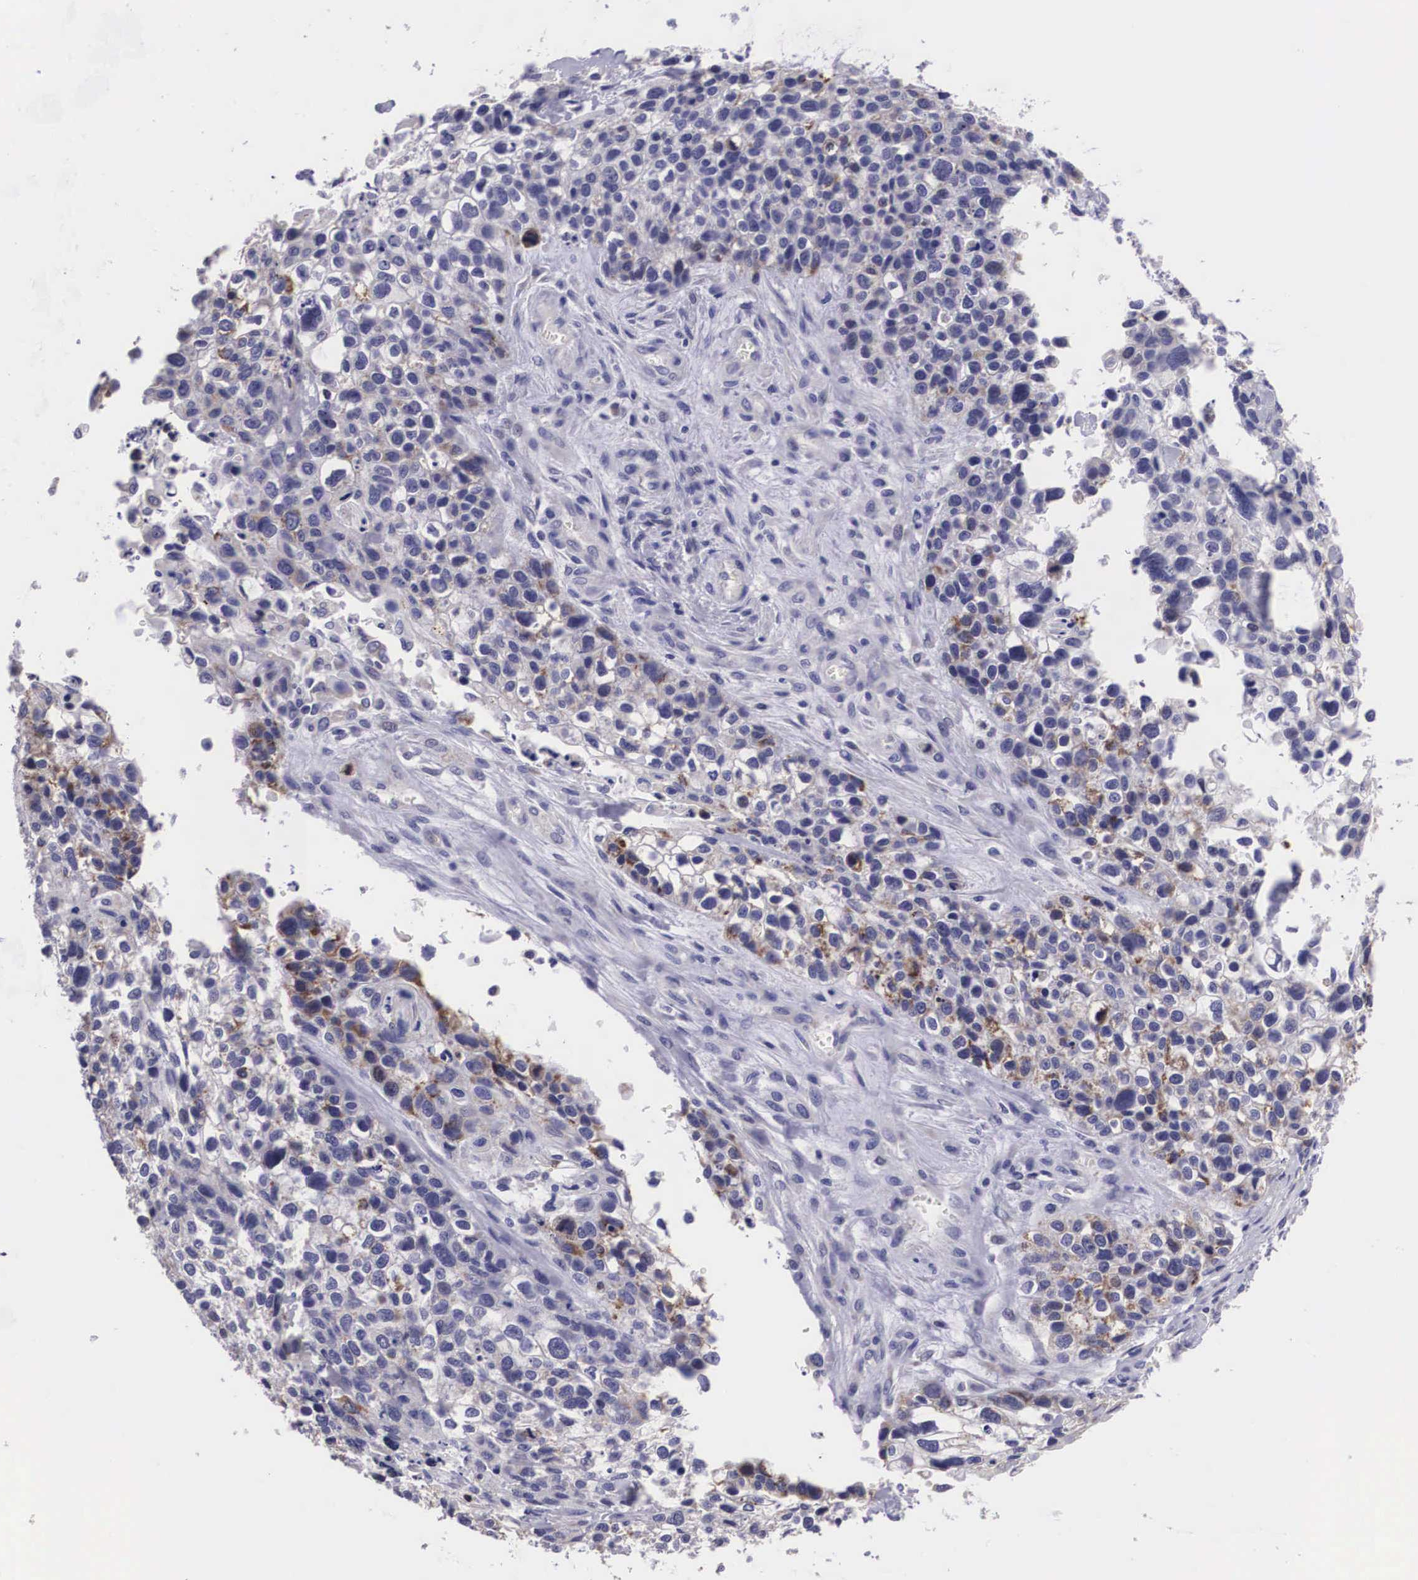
{"staining": {"intensity": "weak", "quantity": "<25%", "location": "cytoplasmic/membranous"}, "tissue": "lung cancer", "cell_type": "Tumor cells", "image_type": "cancer", "snomed": [{"axis": "morphology", "description": "Squamous cell carcinoma, NOS"}, {"axis": "topography", "description": "Lymph node"}, {"axis": "topography", "description": "Lung"}], "caption": "Tumor cells show no significant staining in squamous cell carcinoma (lung).", "gene": "ARG2", "patient": {"sex": "male", "age": 74}}